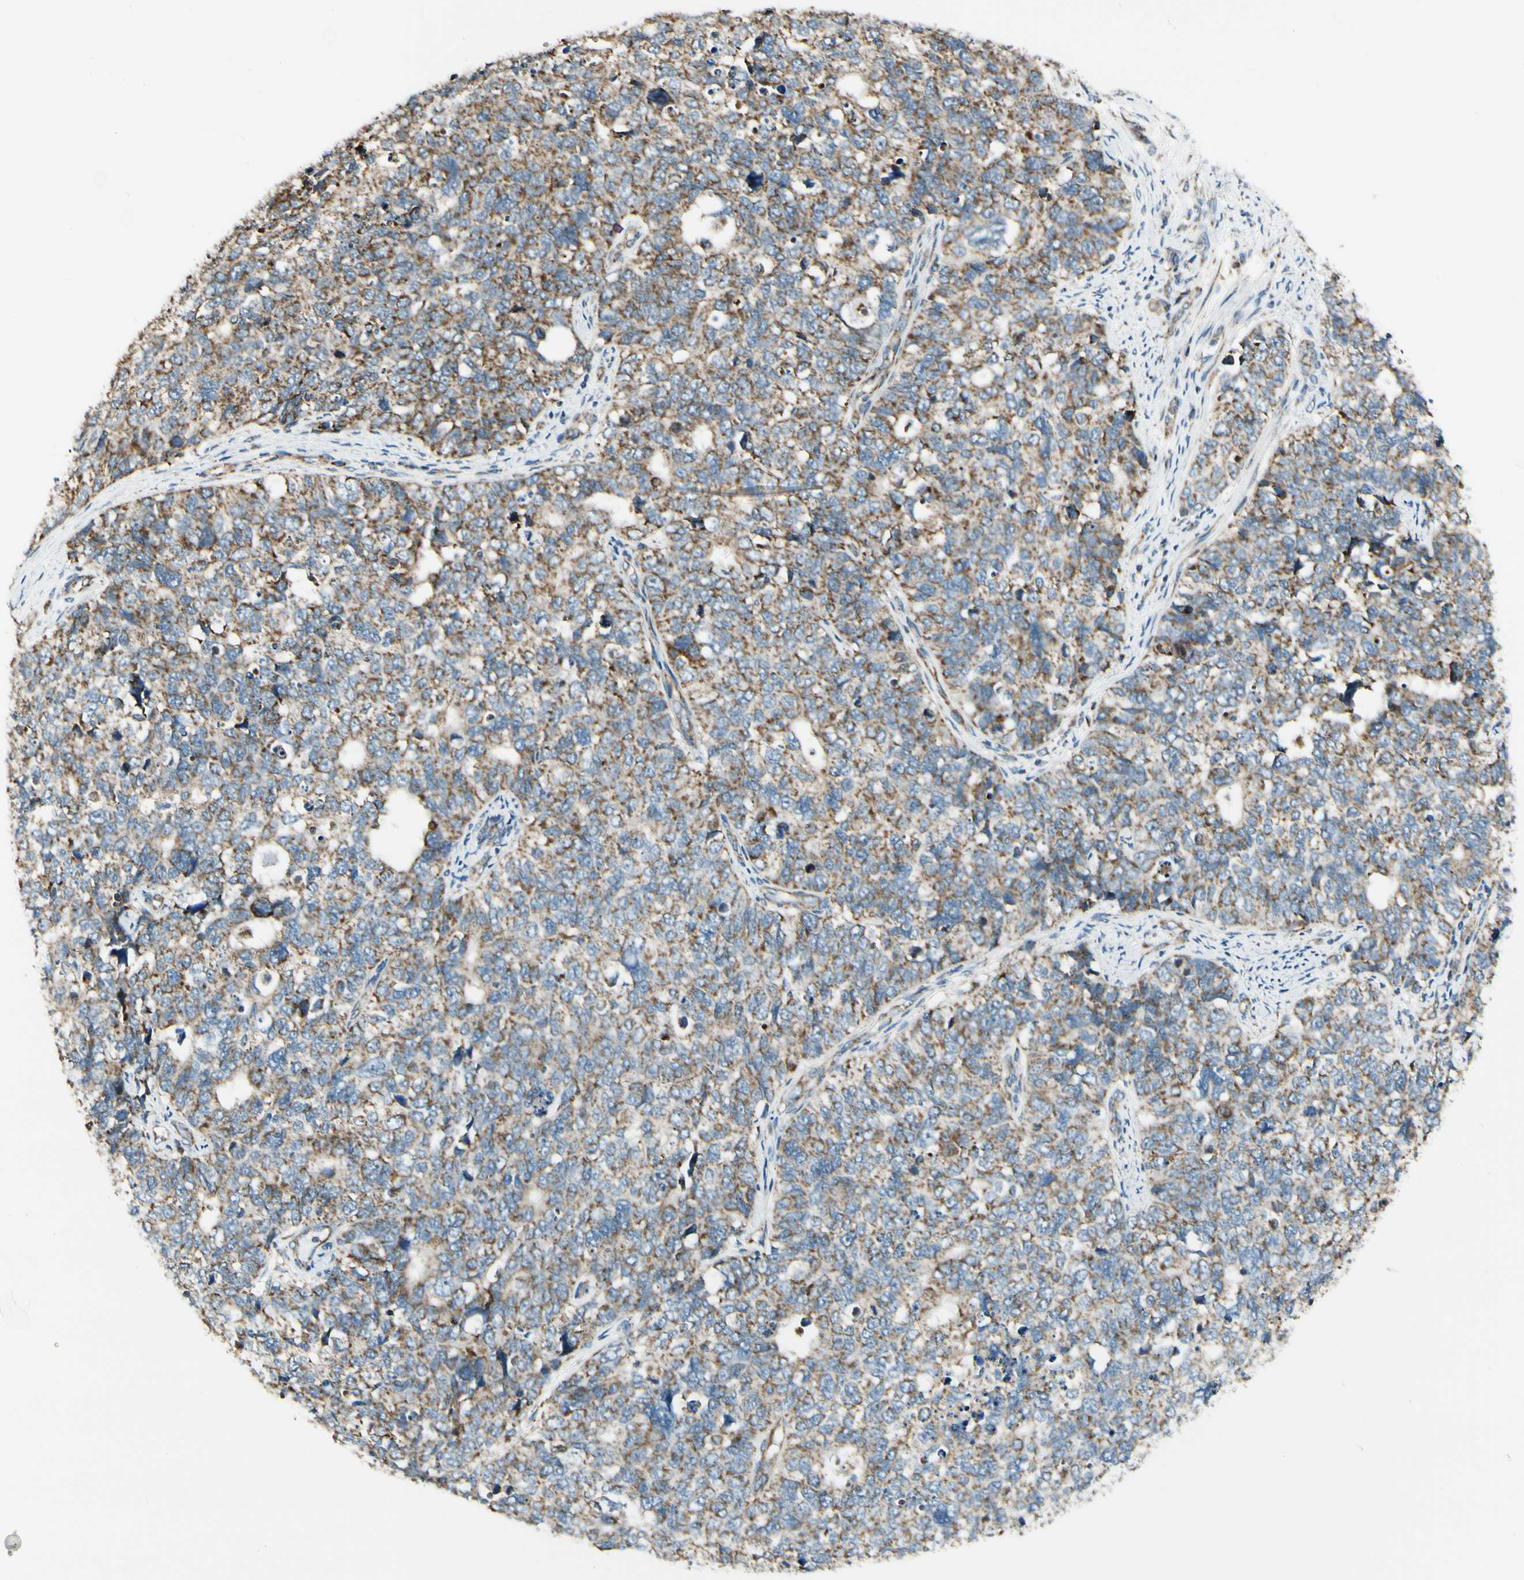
{"staining": {"intensity": "moderate", "quantity": "25%-75%", "location": "cytoplasmic/membranous"}, "tissue": "cervical cancer", "cell_type": "Tumor cells", "image_type": "cancer", "snomed": [{"axis": "morphology", "description": "Squamous cell carcinoma, NOS"}, {"axis": "topography", "description": "Cervix"}], "caption": "A photomicrograph showing moderate cytoplasmic/membranous positivity in approximately 25%-75% of tumor cells in squamous cell carcinoma (cervical), as visualized by brown immunohistochemical staining.", "gene": "EPHB3", "patient": {"sex": "female", "age": 63}}